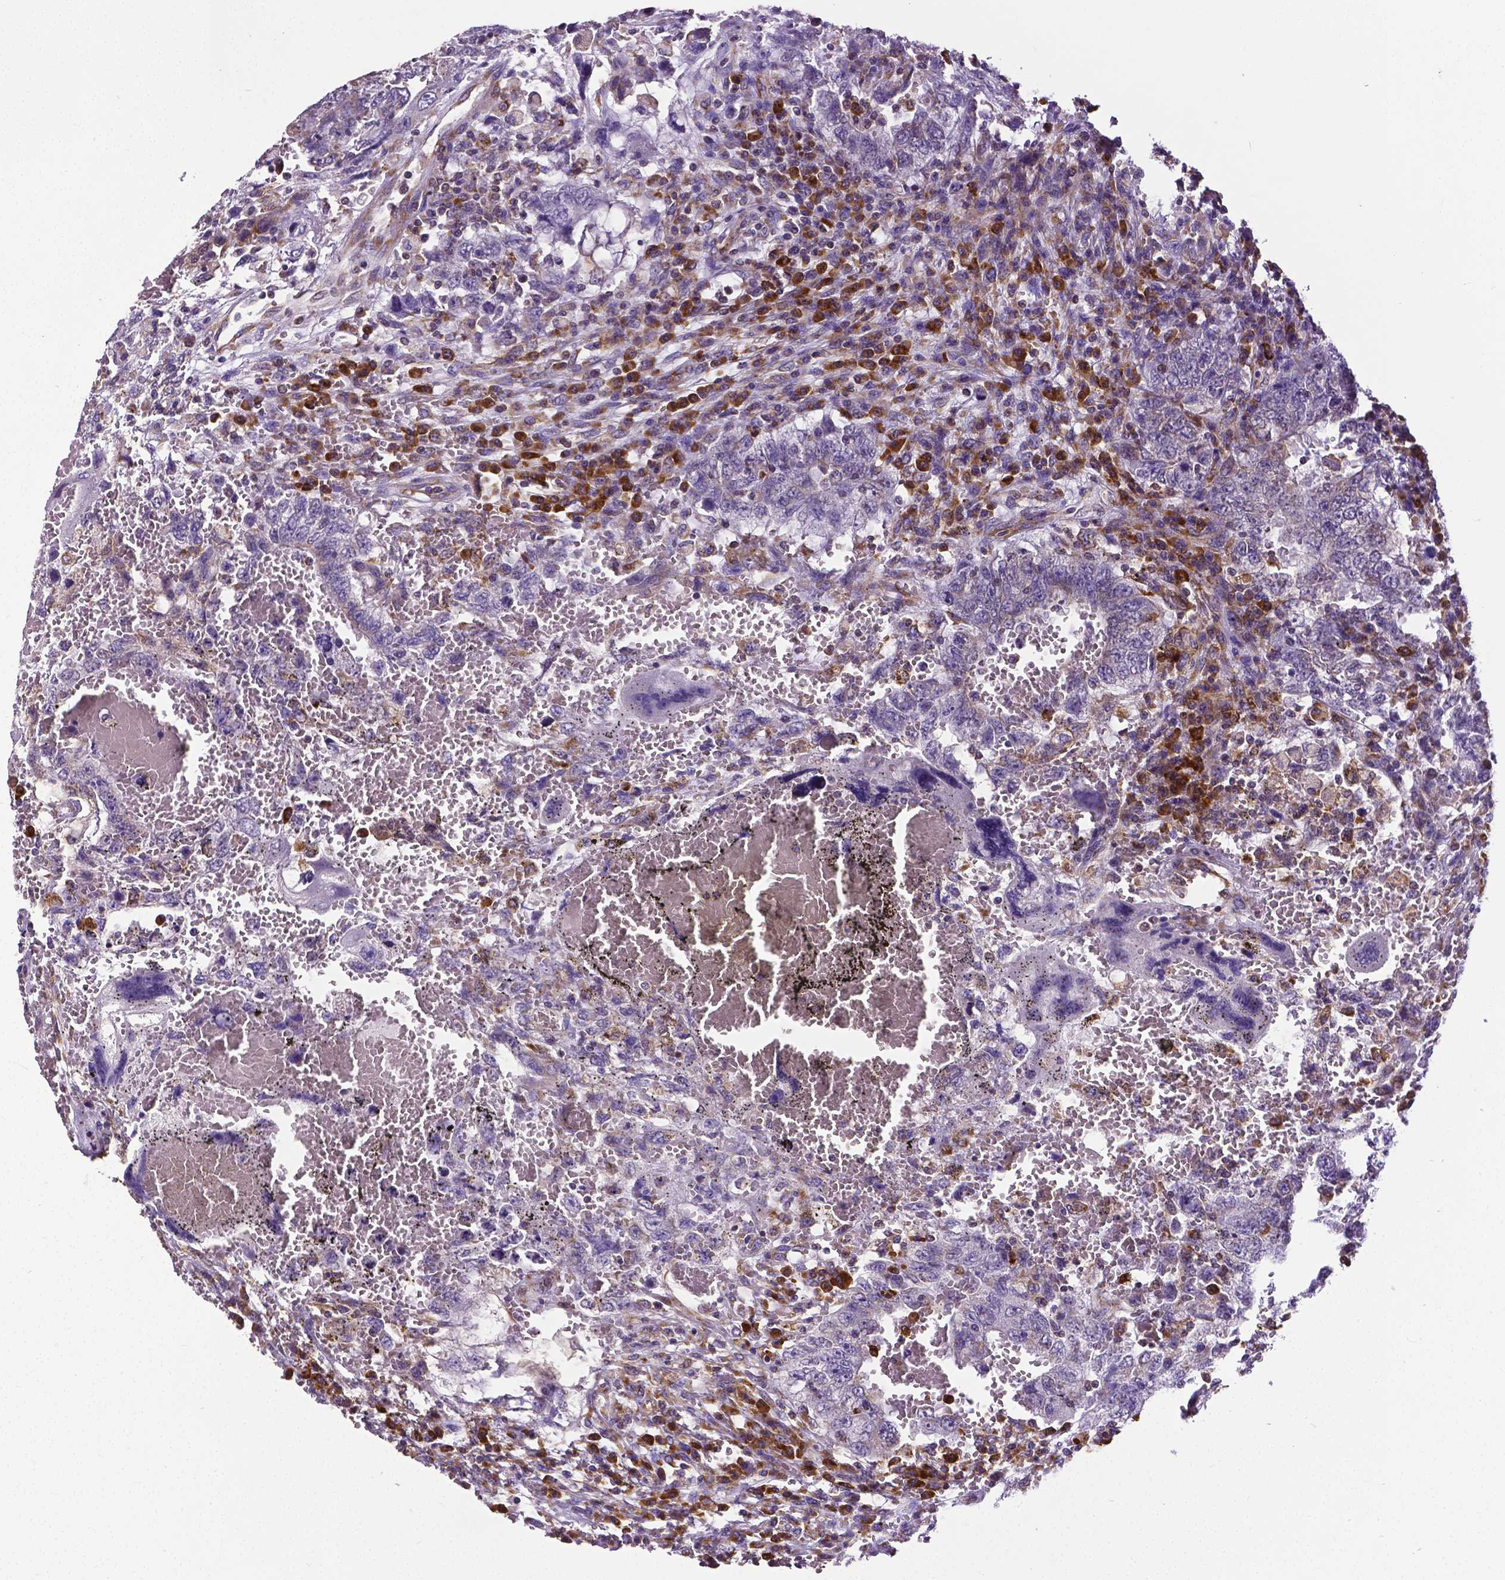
{"staining": {"intensity": "negative", "quantity": "none", "location": "none"}, "tissue": "testis cancer", "cell_type": "Tumor cells", "image_type": "cancer", "snomed": [{"axis": "morphology", "description": "Carcinoma, Embryonal, NOS"}, {"axis": "topography", "description": "Testis"}], "caption": "Immunohistochemical staining of testis embryonal carcinoma exhibits no significant positivity in tumor cells.", "gene": "MTDH", "patient": {"sex": "male", "age": 26}}